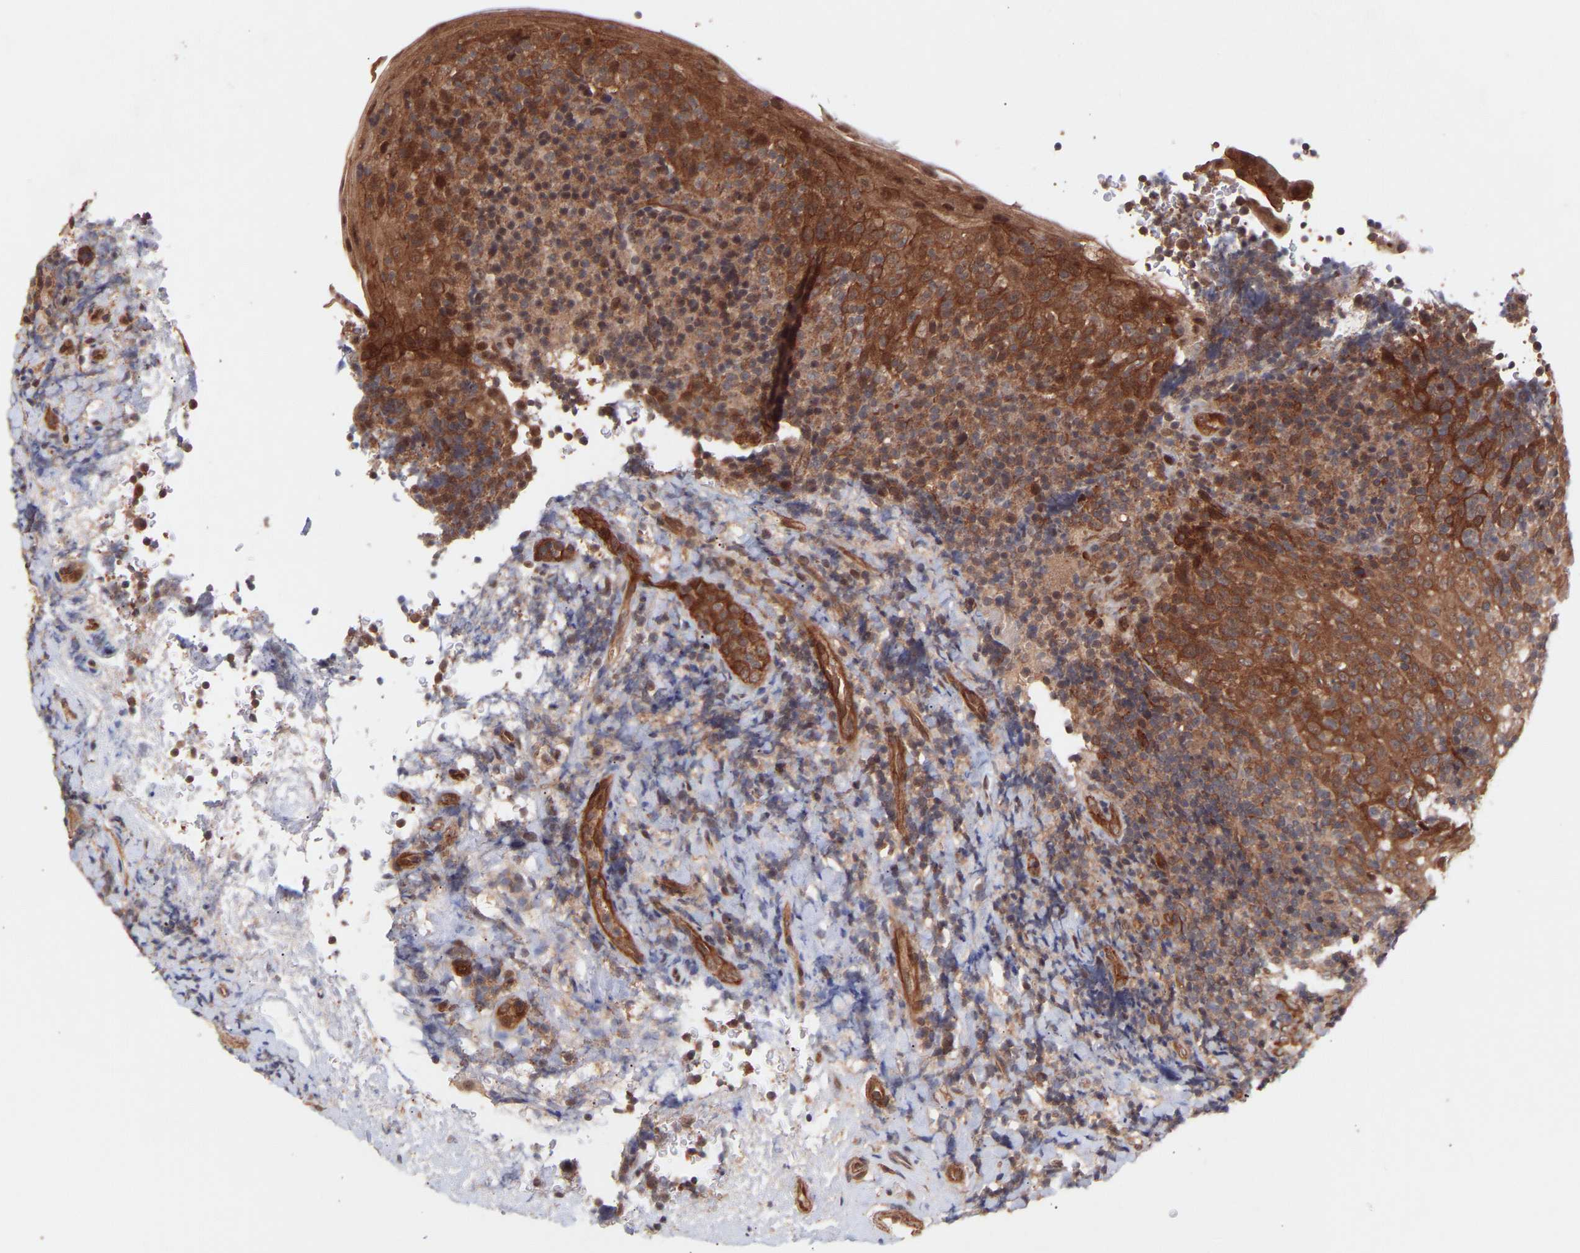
{"staining": {"intensity": "weak", "quantity": "25%-75%", "location": "cytoplasmic/membranous"}, "tissue": "tonsil", "cell_type": "Germinal center cells", "image_type": "normal", "snomed": [{"axis": "morphology", "description": "Normal tissue, NOS"}, {"axis": "topography", "description": "Tonsil"}], "caption": "Benign tonsil shows weak cytoplasmic/membranous positivity in about 25%-75% of germinal center cells.", "gene": "PDLIM5", "patient": {"sex": "male", "age": 37}}